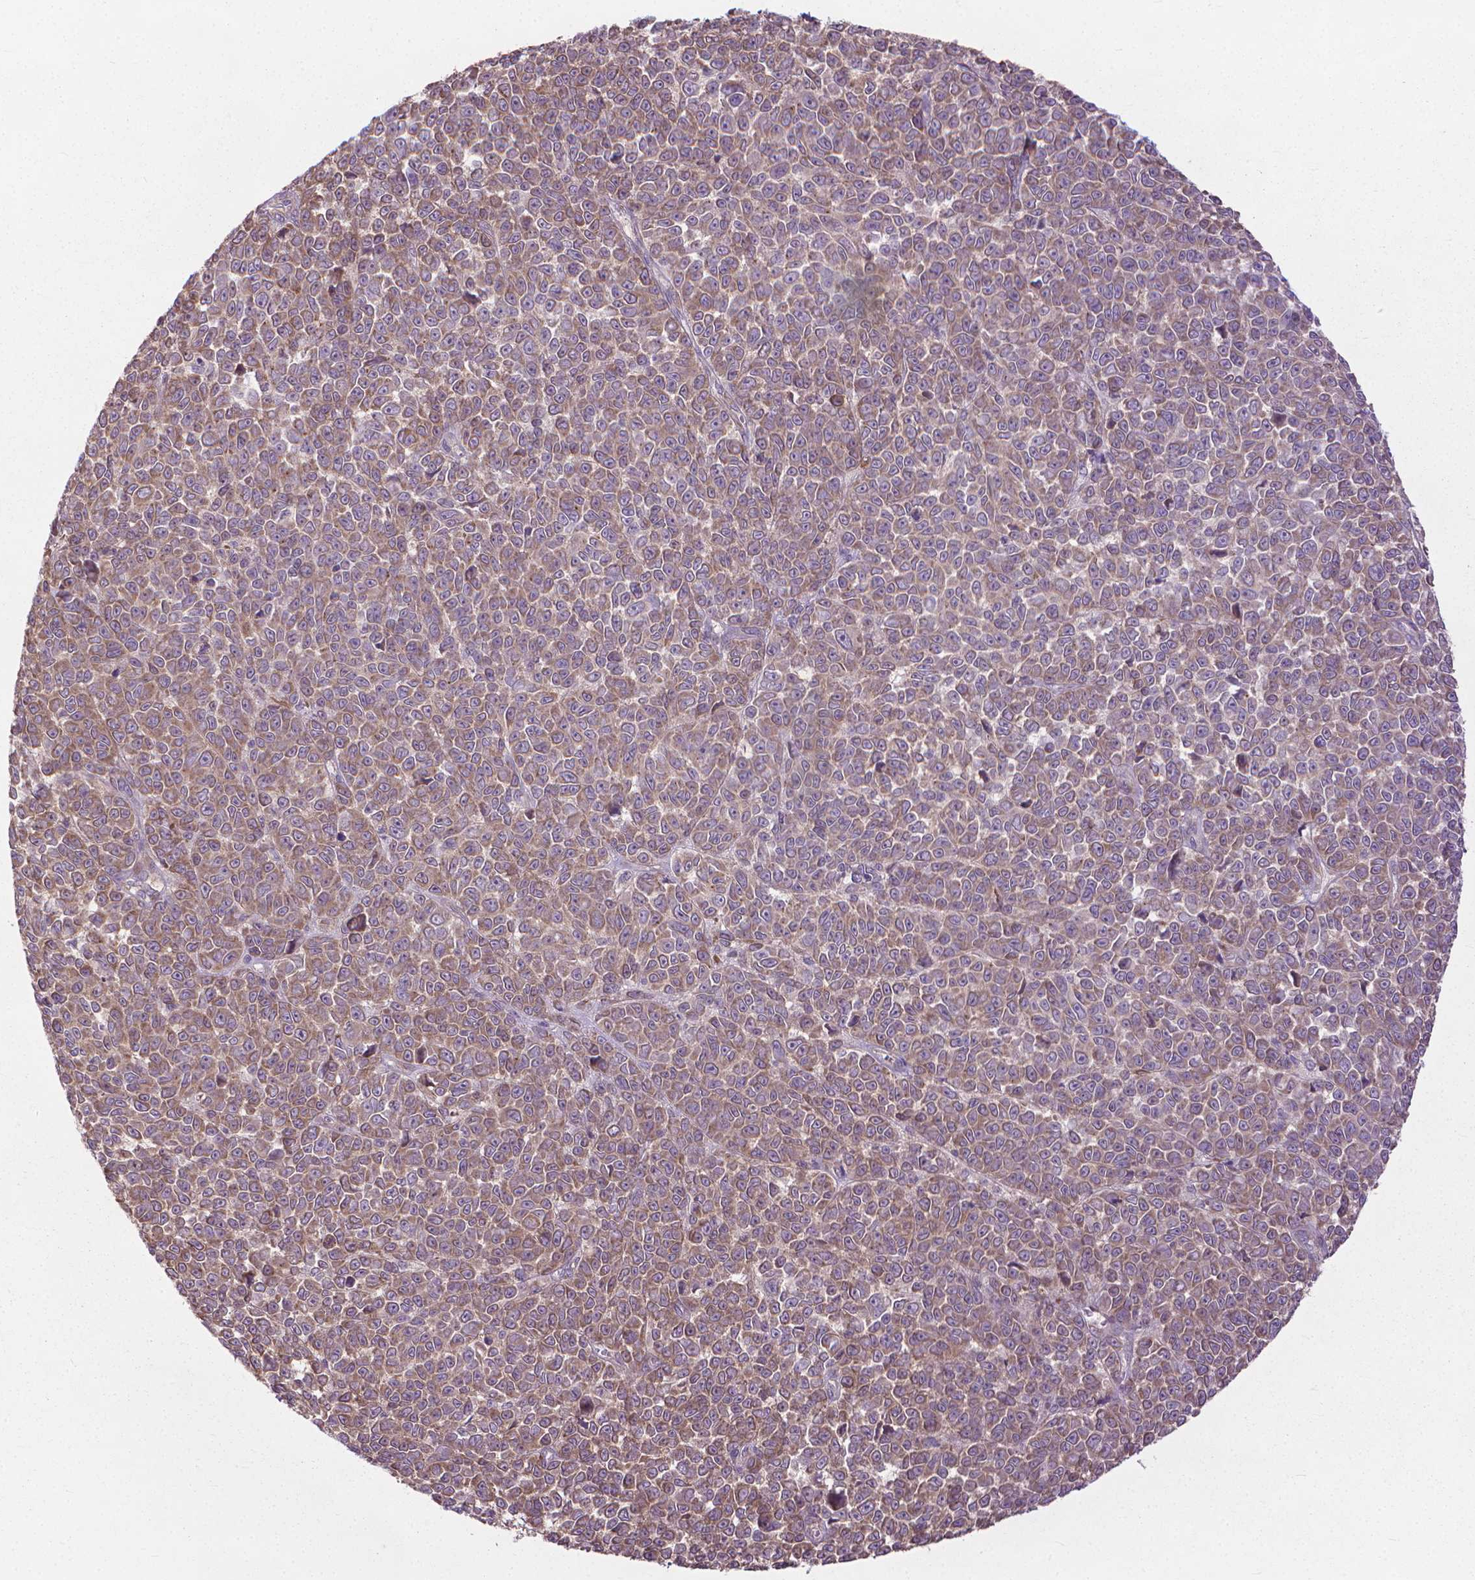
{"staining": {"intensity": "moderate", "quantity": ">75%", "location": "cytoplasmic/membranous"}, "tissue": "melanoma", "cell_type": "Tumor cells", "image_type": "cancer", "snomed": [{"axis": "morphology", "description": "Malignant melanoma, NOS"}, {"axis": "topography", "description": "Skin"}], "caption": "Human malignant melanoma stained for a protein (brown) exhibits moderate cytoplasmic/membranous positive positivity in about >75% of tumor cells.", "gene": "NUDT1", "patient": {"sex": "female", "age": 95}}